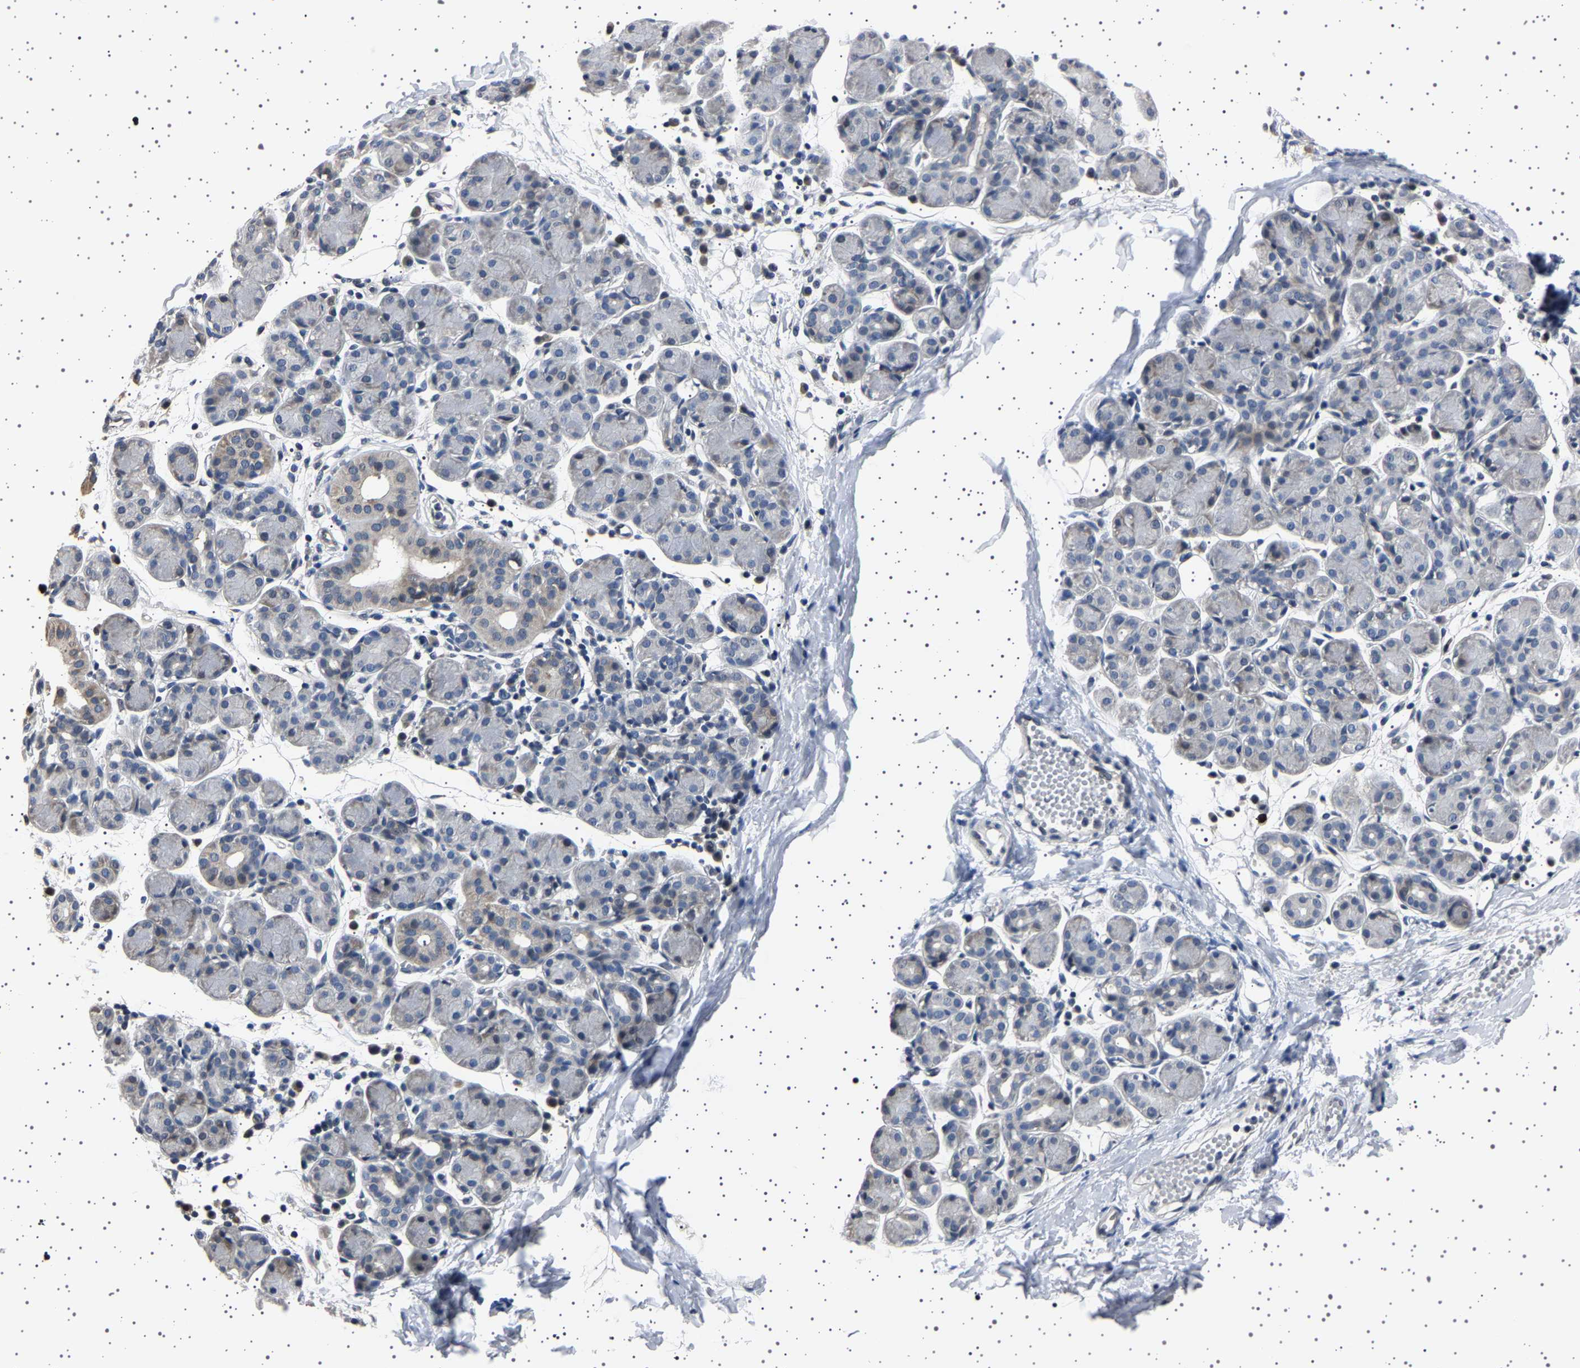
{"staining": {"intensity": "weak", "quantity": "<25%", "location": "cytoplasmic/membranous"}, "tissue": "salivary gland", "cell_type": "Glandular cells", "image_type": "normal", "snomed": [{"axis": "morphology", "description": "Normal tissue, NOS"}, {"axis": "morphology", "description": "Inflammation, NOS"}, {"axis": "topography", "description": "Lymph node"}, {"axis": "topography", "description": "Salivary gland"}], "caption": "Salivary gland was stained to show a protein in brown. There is no significant positivity in glandular cells. (DAB (3,3'-diaminobenzidine) IHC, high magnification).", "gene": "IL10RB", "patient": {"sex": "male", "age": 3}}